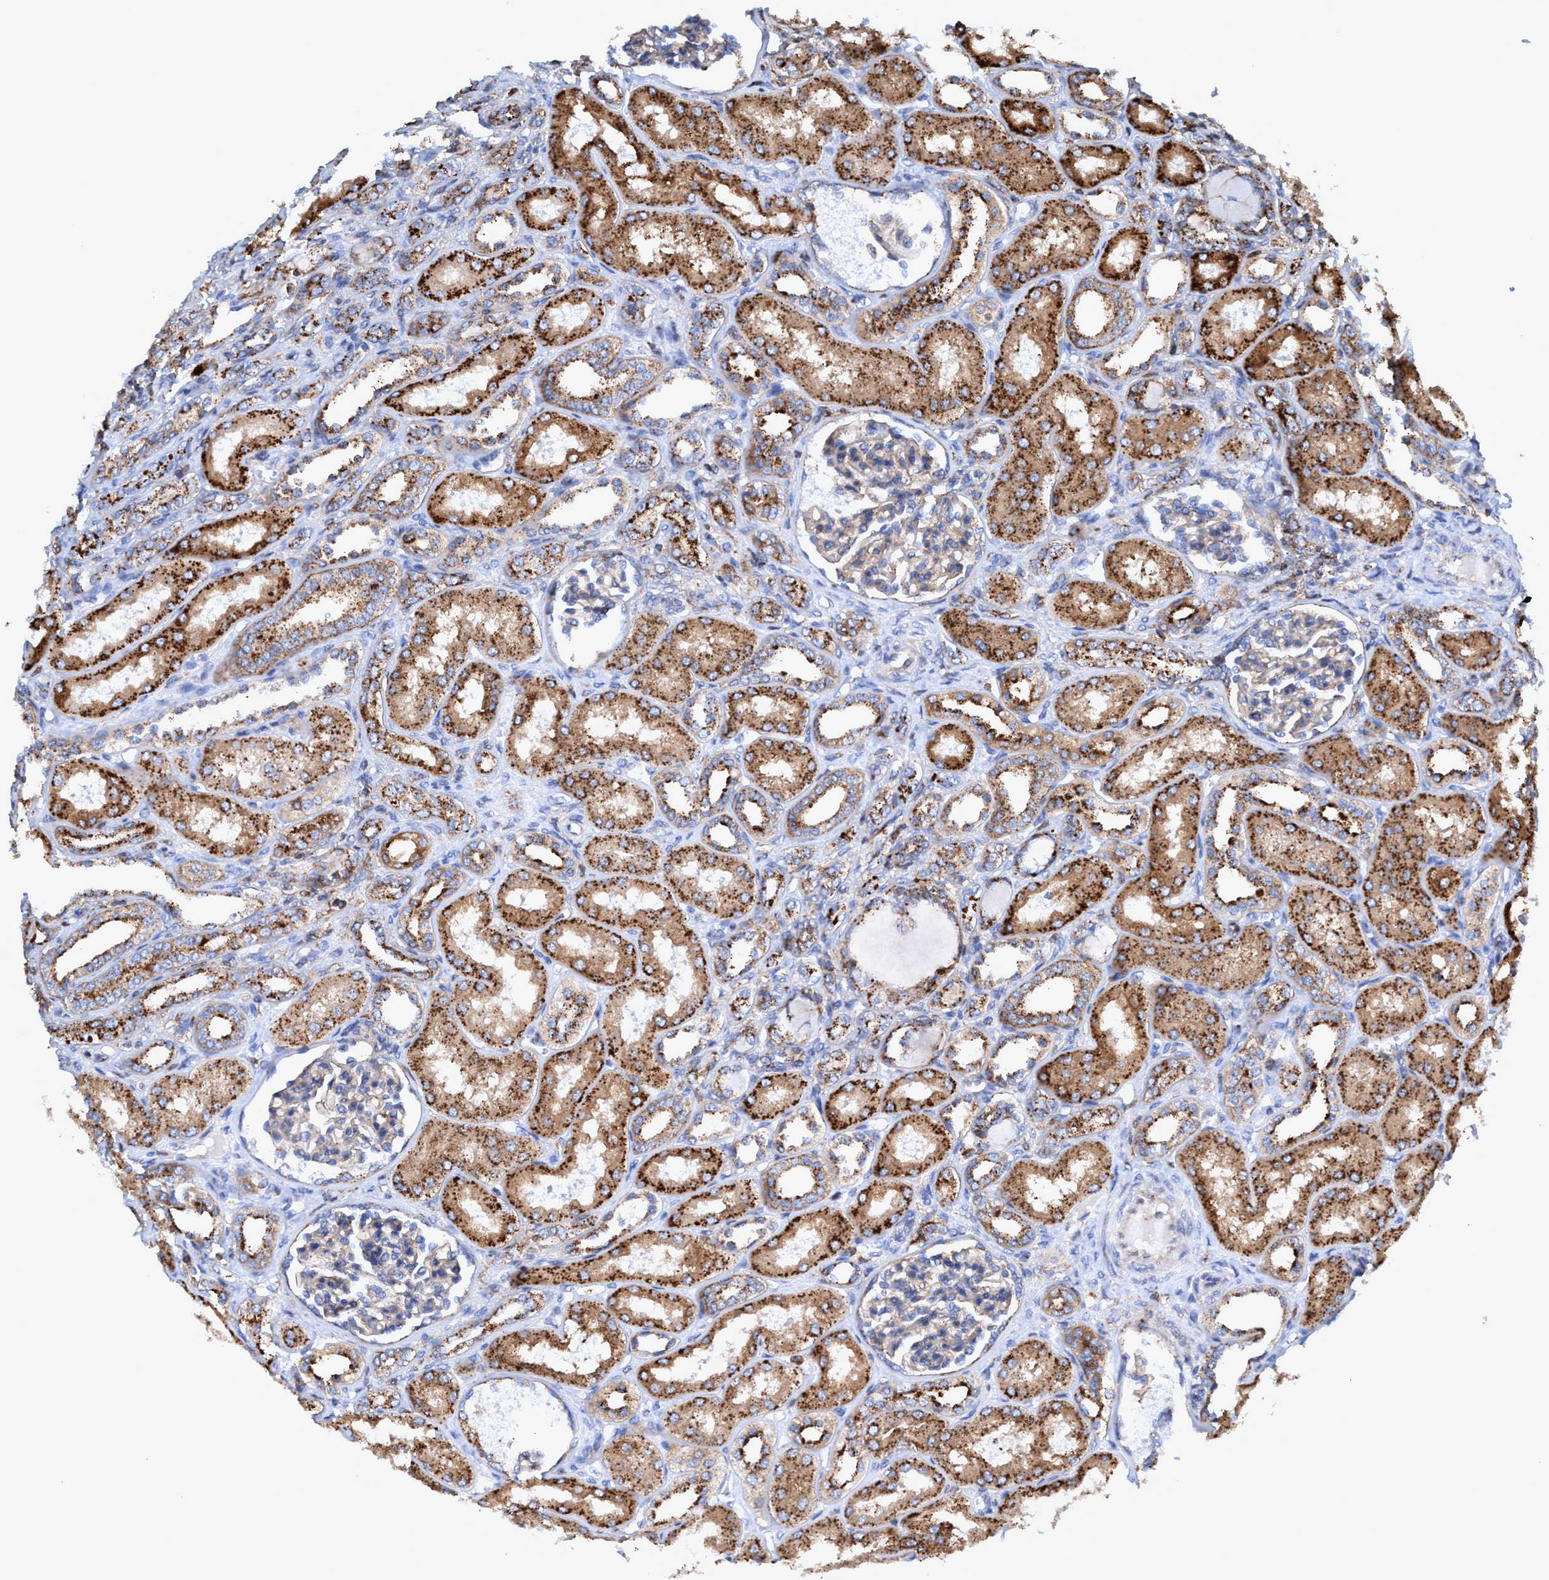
{"staining": {"intensity": "weak", "quantity": "25%-75%", "location": "cytoplasmic/membranous"}, "tissue": "kidney", "cell_type": "Cells in glomeruli", "image_type": "normal", "snomed": [{"axis": "morphology", "description": "Normal tissue, NOS"}, {"axis": "topography", "description": "Kidney"}], "caption": "Kidney stained with a brown dye shows weak cytoplasmic/membranous positive expression in approximately 25%-75% of cells in glomeruli.", "gene": "TRIM65", "patient": {"sex": "male", "age": 7}}